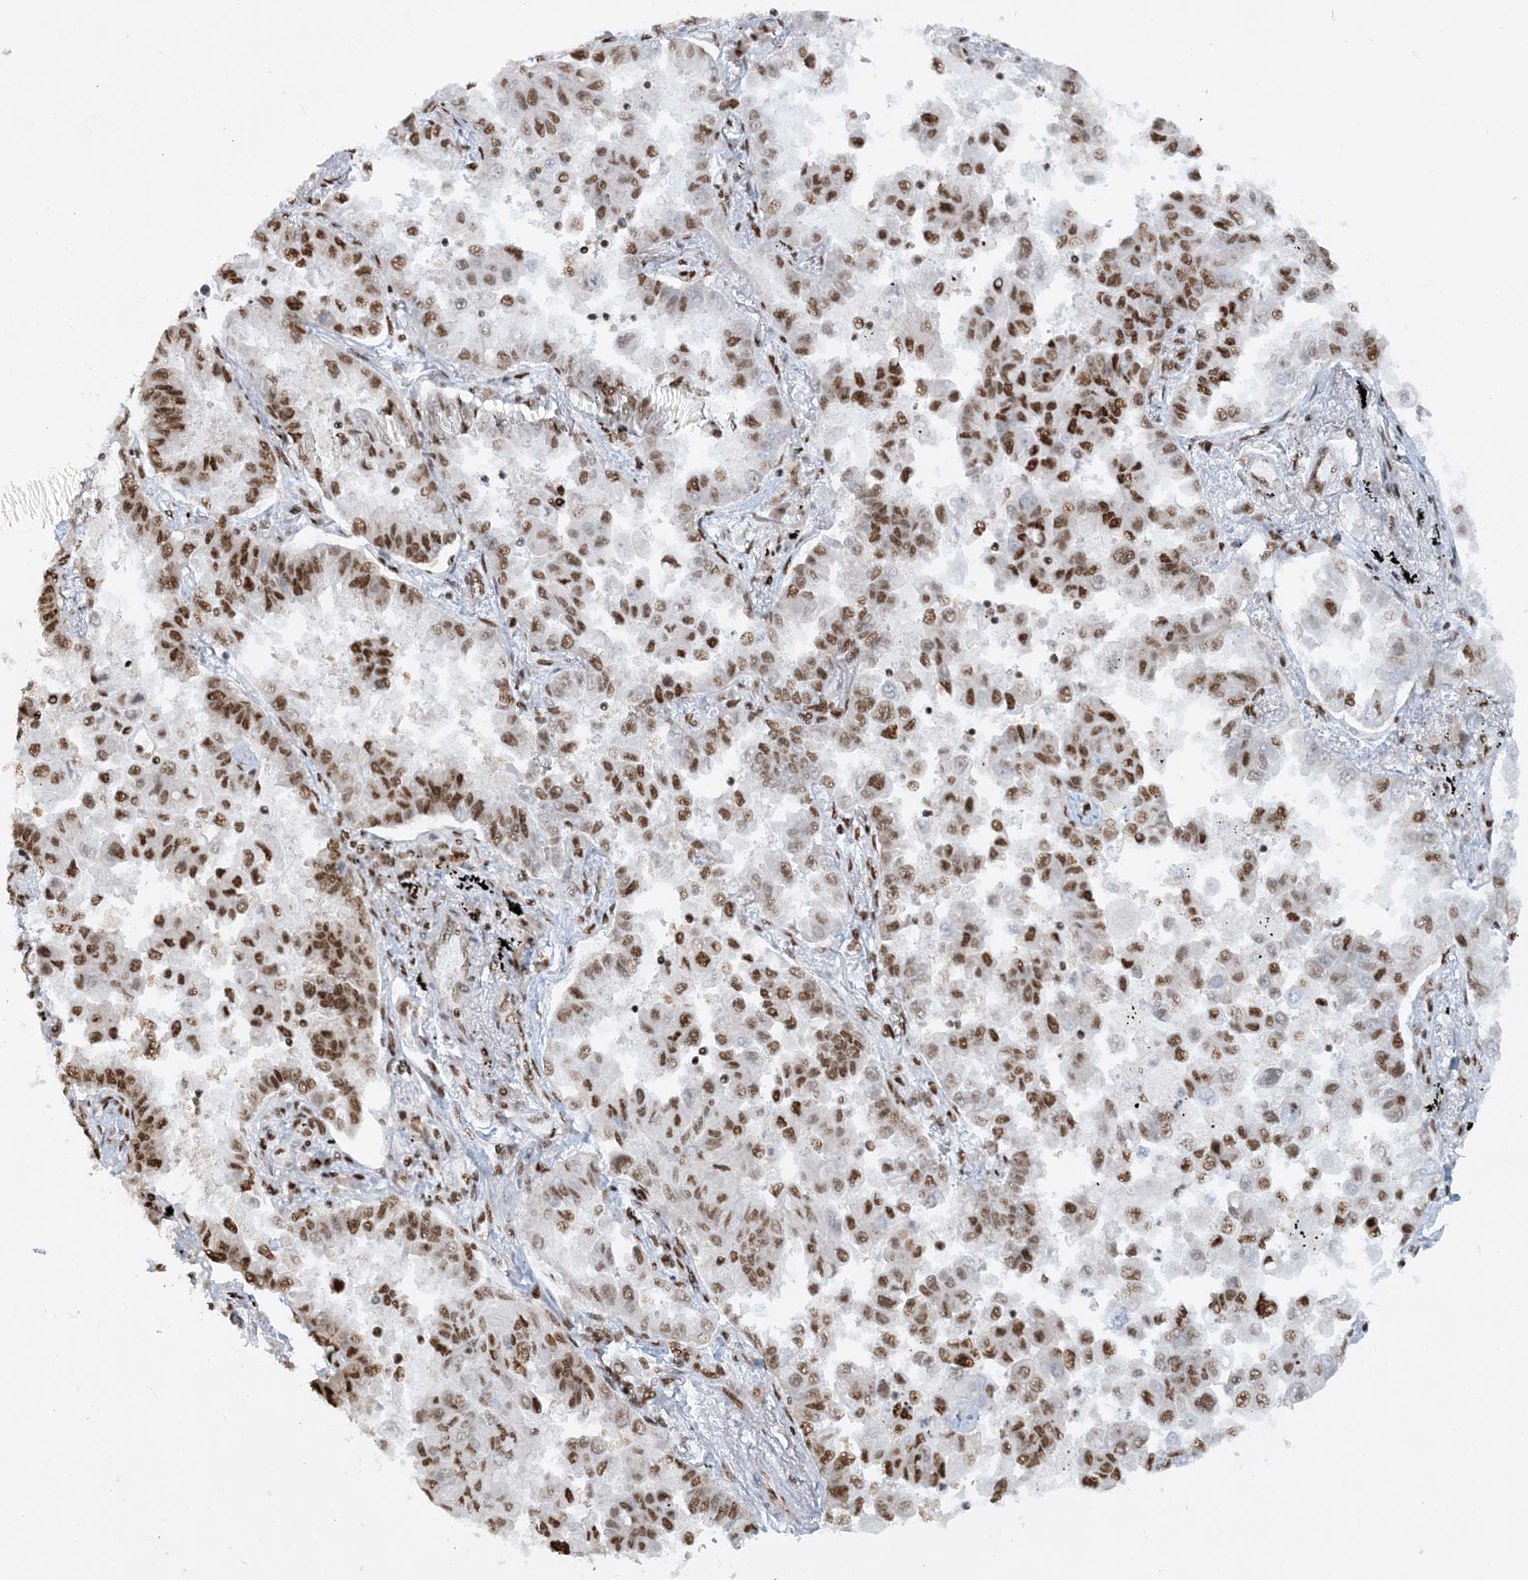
{"staining": {"intensity": "moderate", "quantity": ">75%", "location": "nuclear"}, "tissue": "lung cancer", "cell_type": "Tumor cells", "image_type": "cancer", "snomed": [{"axis": "morphology", "description": "Adenocarcinoma, NOS"}, {"axis": "topography", "description": "Lung"}], "caption": "This is an image of immunohistochemistry staining of lung cancer, which shows moderate expression in the nuclear of tumor cells.", "gene": "DELE1", "patient": {"sex": "female", "age": 67}}